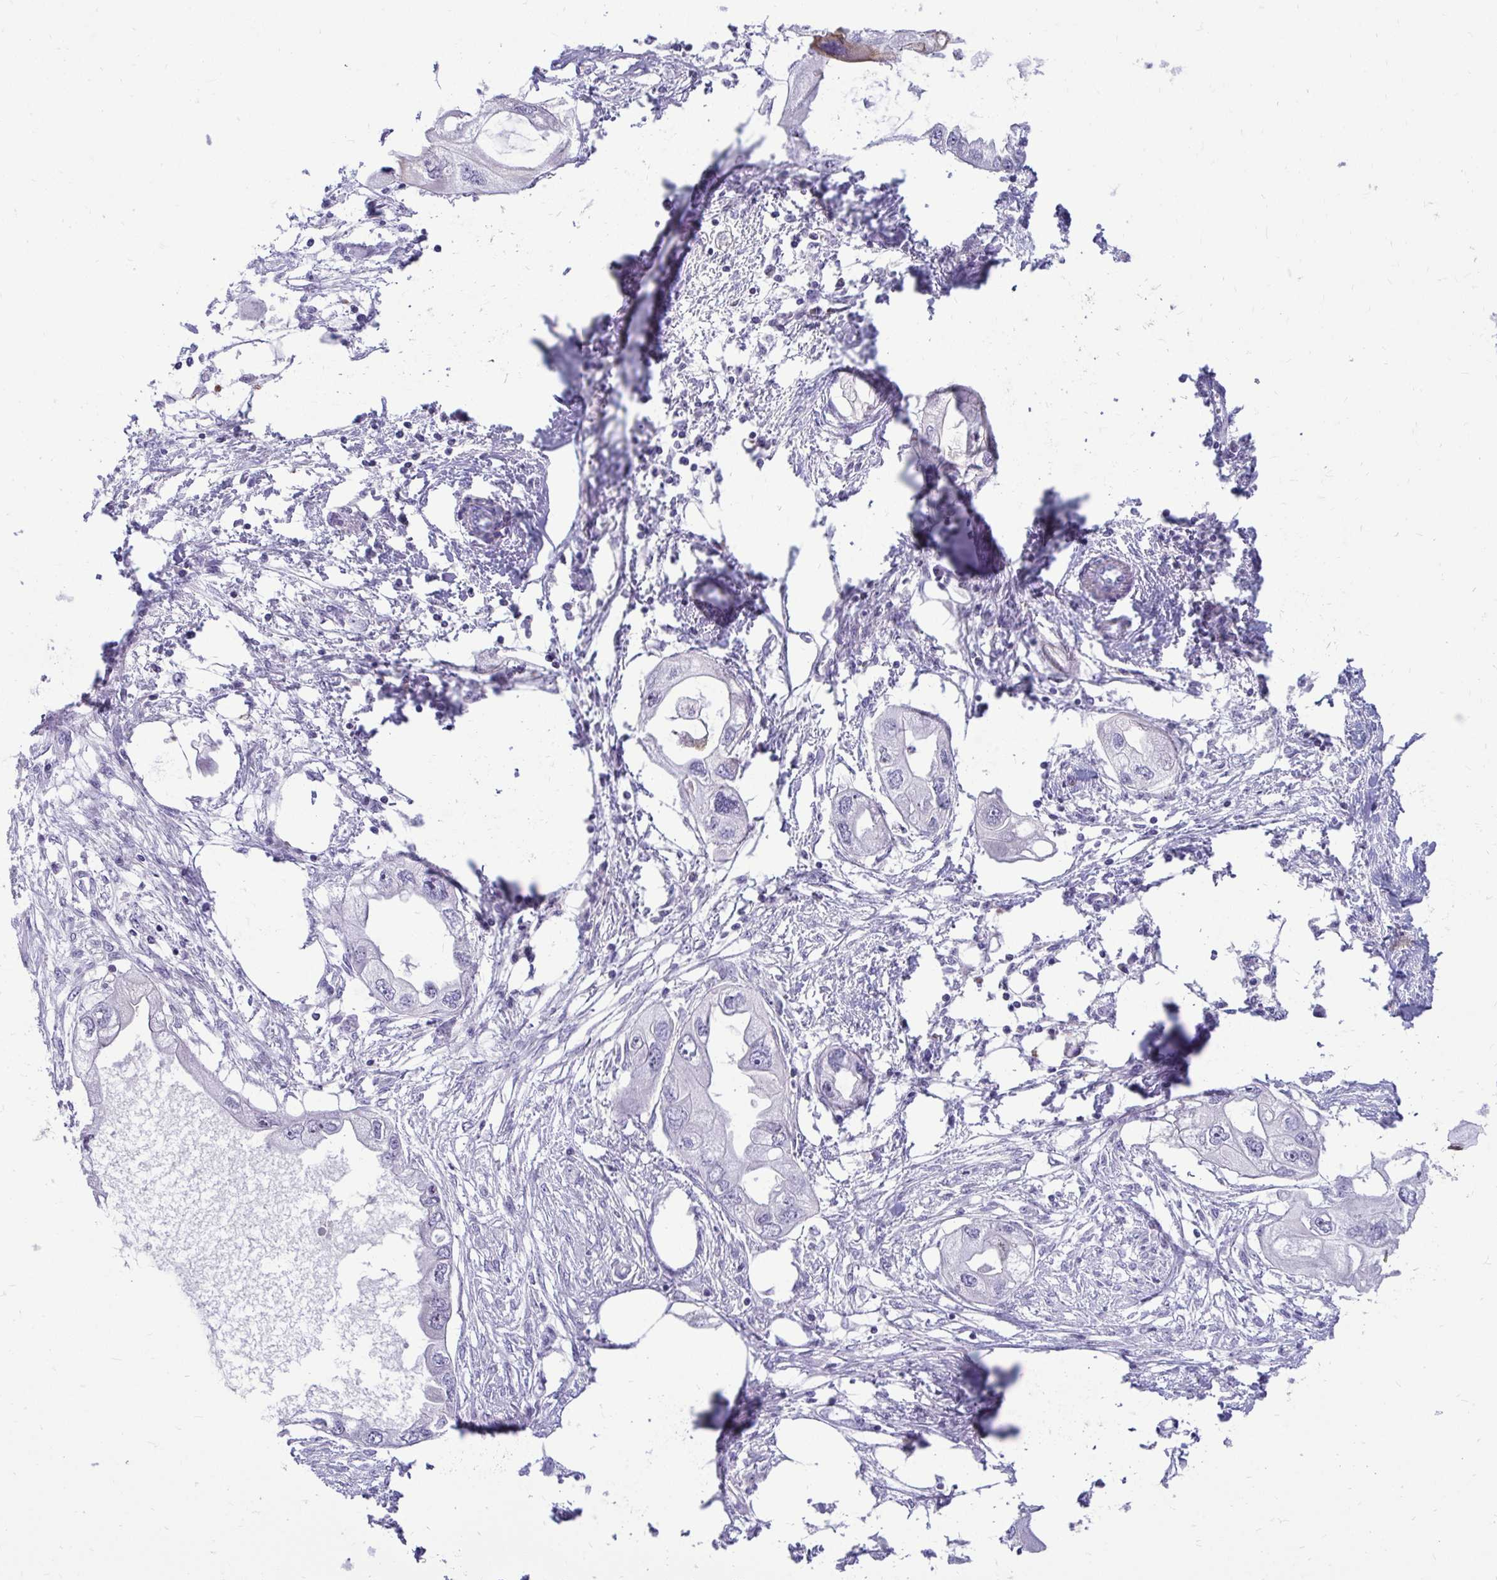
{"staining": {"intensity": "negative", "quantity": "none", "location": "none"}, "tissue": "endometrial cancer", "cell_type": "Tumor cells", "image_type": "cancer", "snomed": [{"axis": "morphology", "description": "Adenocarcinoma, NOS"}, {"axis": "morphology", "description": "Adenocarcinoma, metastatic, NOS"}, {"axis": "topography", "description": "Adipose tissue"}, {"axis": "topography", "description": "Endometrium"}], "caption": "Protein analysis of adenocarcinoma (endometrial) reveals no significant expression in tumor cells.", "gene": "NIFK", "patient": {"sex": "female", "age": 67}}